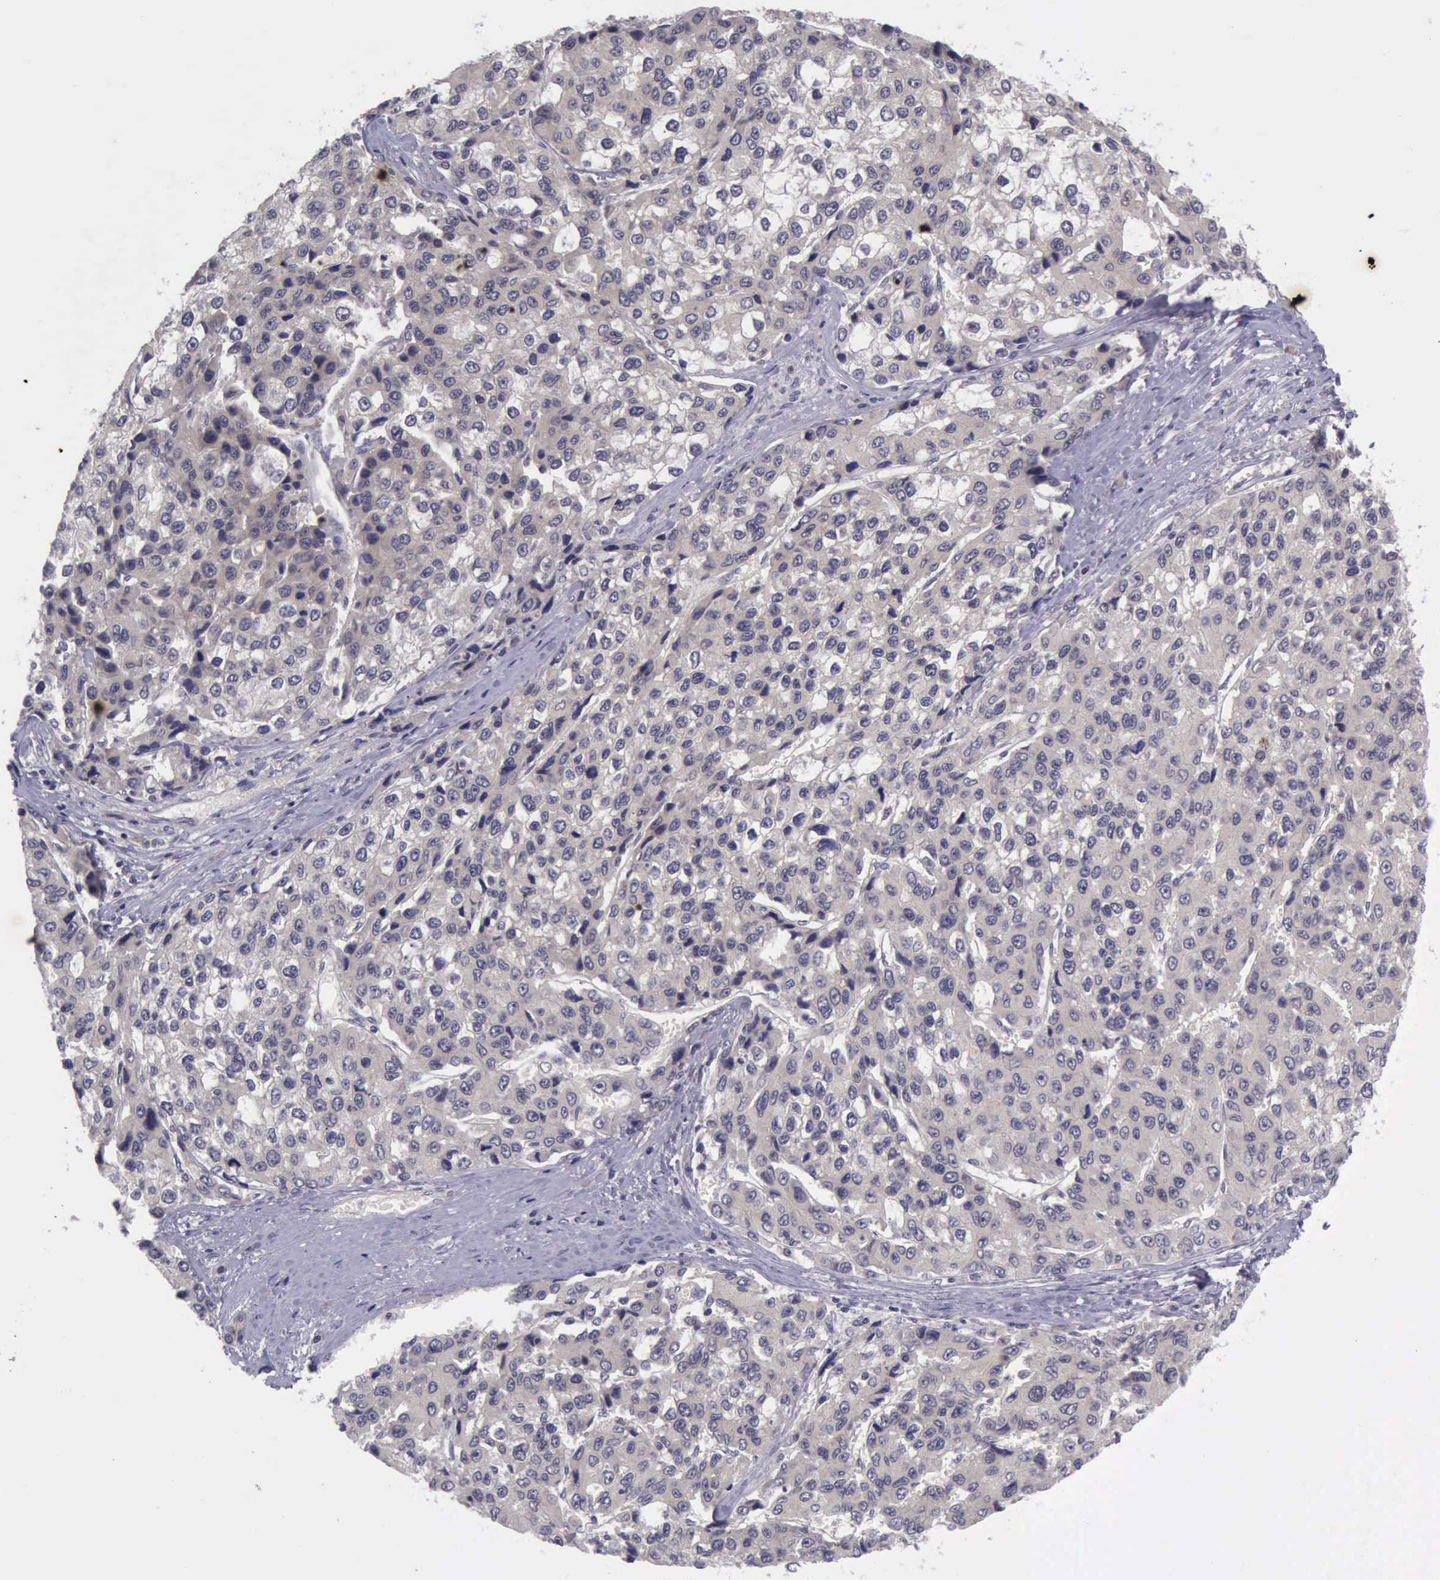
{"staining": {"intensity": "weak", "quantity": ">75%", "location": "cytoplasmic/membranous"}, "tissue": "liver cancer", "cell_type": "Tumor cells", "image_type": "cancer", "snomed": [{"axis": "morphology", "description": "Carcinoma, Hepatocellular, NOS"}, {"axis": "topography", "description": "Liver"}], "caption": "Weak cytoplasmic/membranous protein staining is identified in approximately >75% of tumor cells in liver cancer (hepatocellular carcinoma).", "gene": "ARNT2", "patient": {"sex": "female", "age": 66}}